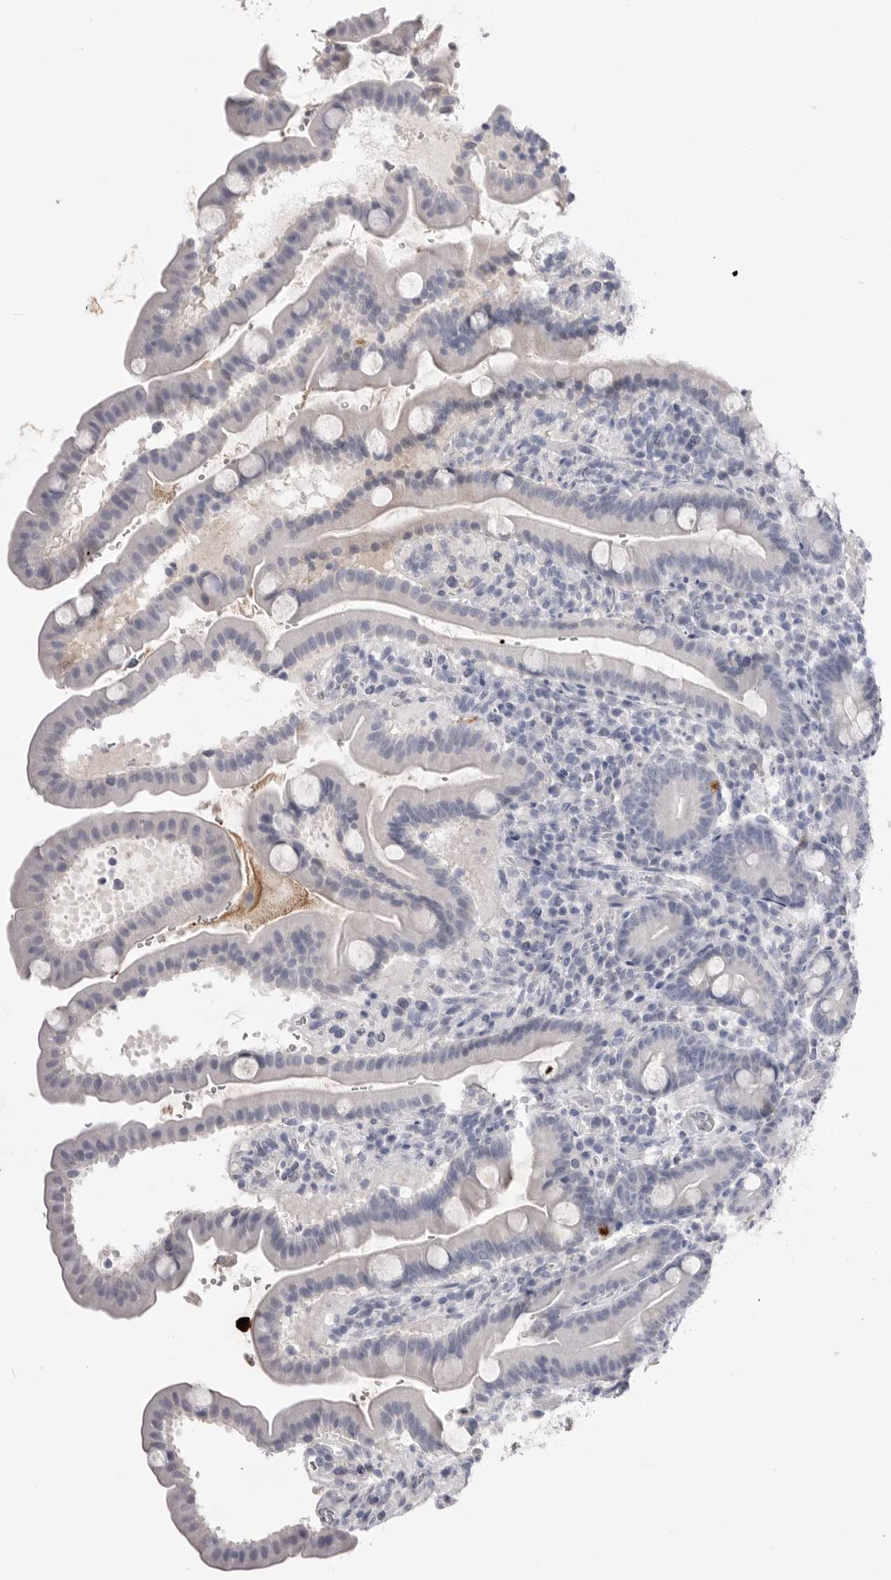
{"staining": {"intensity": "negative", "quantity": "none", "location": "none"}, "tissue": "duodenum", "cell_type": "Glandular cells", "image_type": "normal", "snomed": [{"axis": "morphology", "description": "Normal tissue, NOS"}, {"axis": "topography", "description": "Duodenum"}], "caption": "Immunohistochemistry image of unremarkable duodenum stained for a protein (brown), which demonstrates no expression in glandular cells.", "gene": "CPB1", "patient": {"sex": "male", "age": 54}}